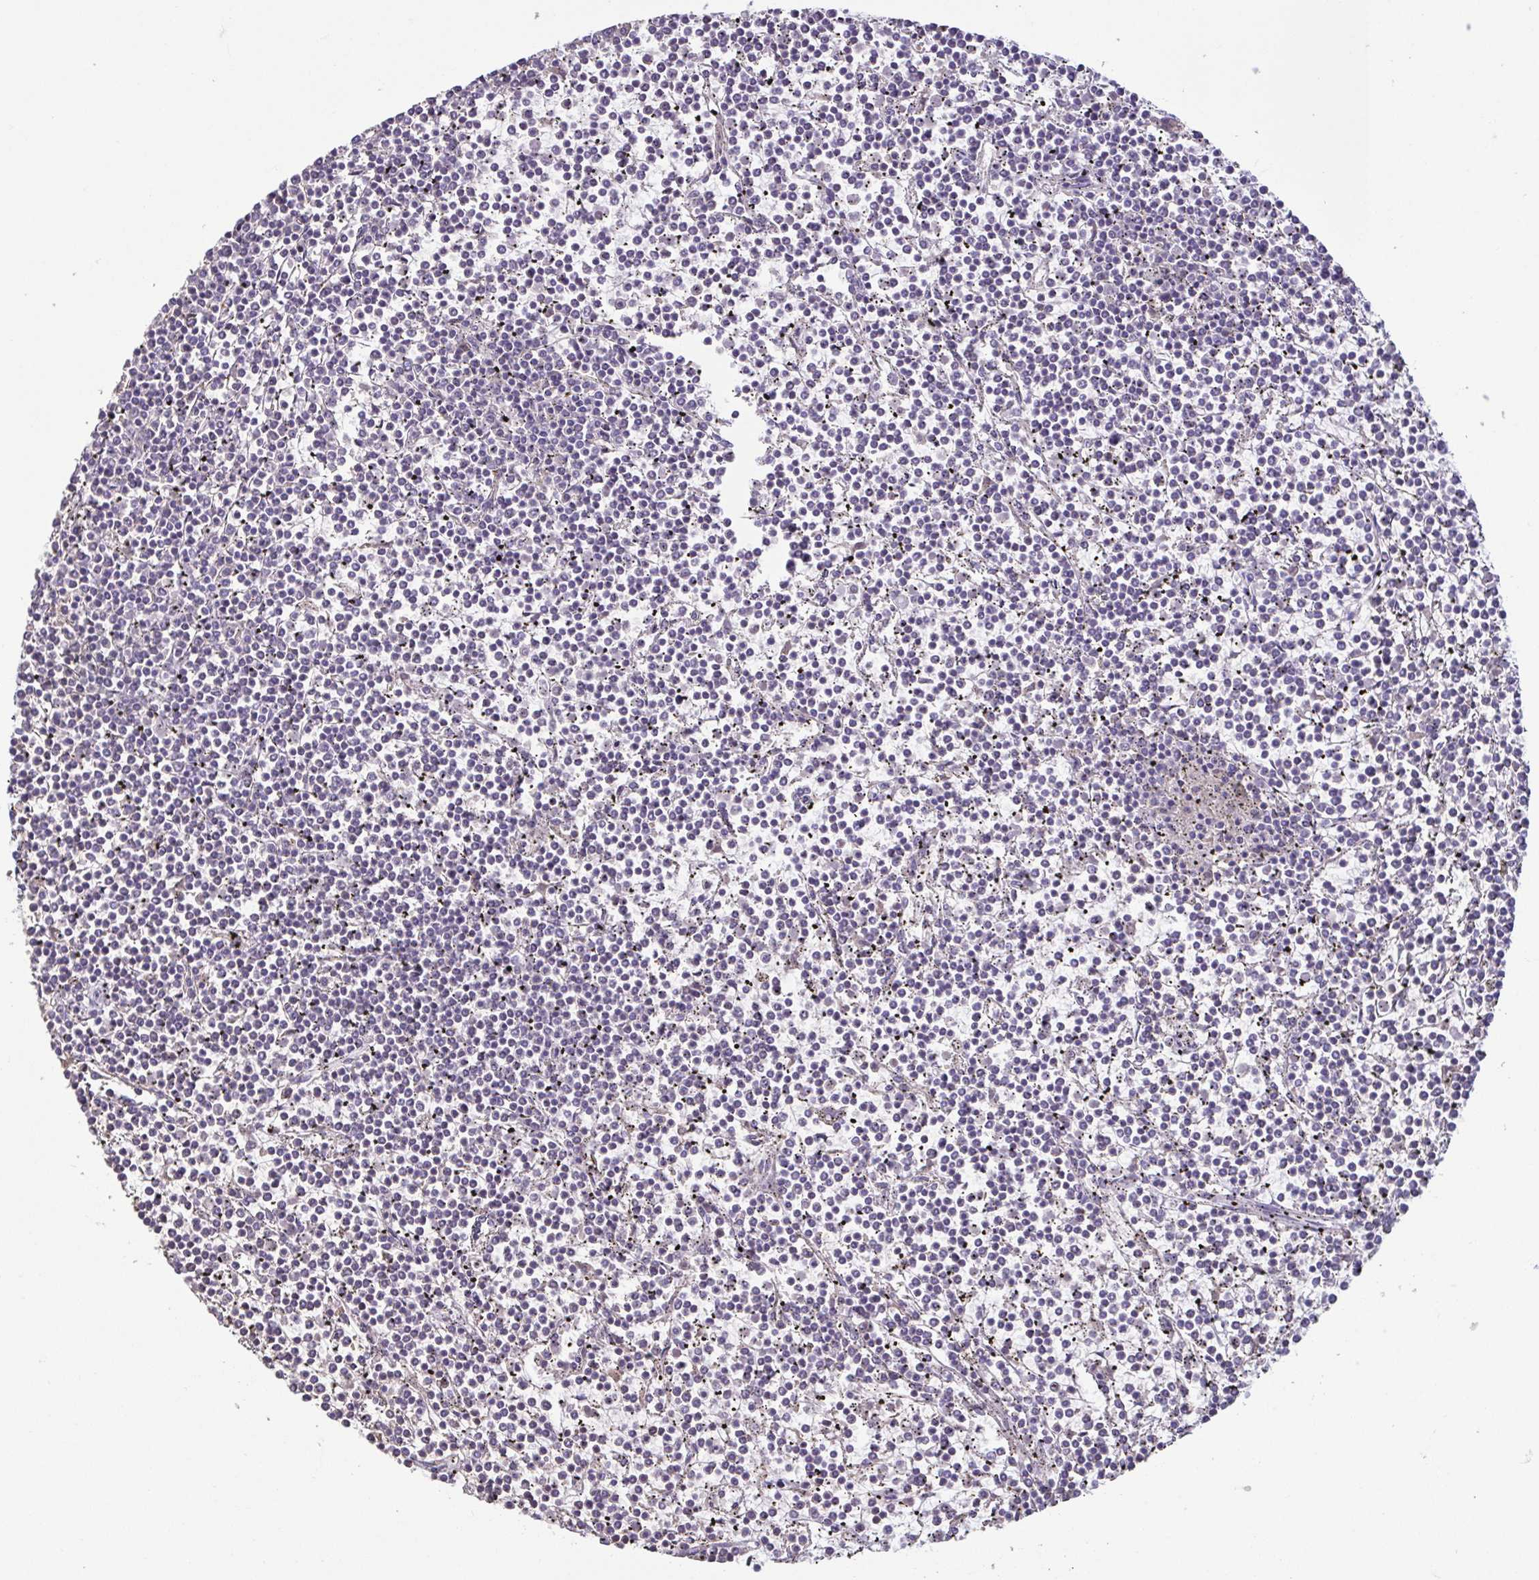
{"staining": {"intensity": "negative", "quantity": "none", "location": "none"}, "tissue": "lymphoma", "cell_type": "Tumor cells", "image_type": "cancer", "snomed": [{"axis": "morphology", "description": "Malignant lymphoma, non-Hodgkin's type, Low grade"}, {"axis": "topography", "description": "Spleen"}], "caption": "A high-resolution histopathology image shows immunohistochemistry staining of lymphoma, which shows no significant staining in tumor cells.", "gene": "ACTRT2", "patient": {"sex": "female", "age": 19}}